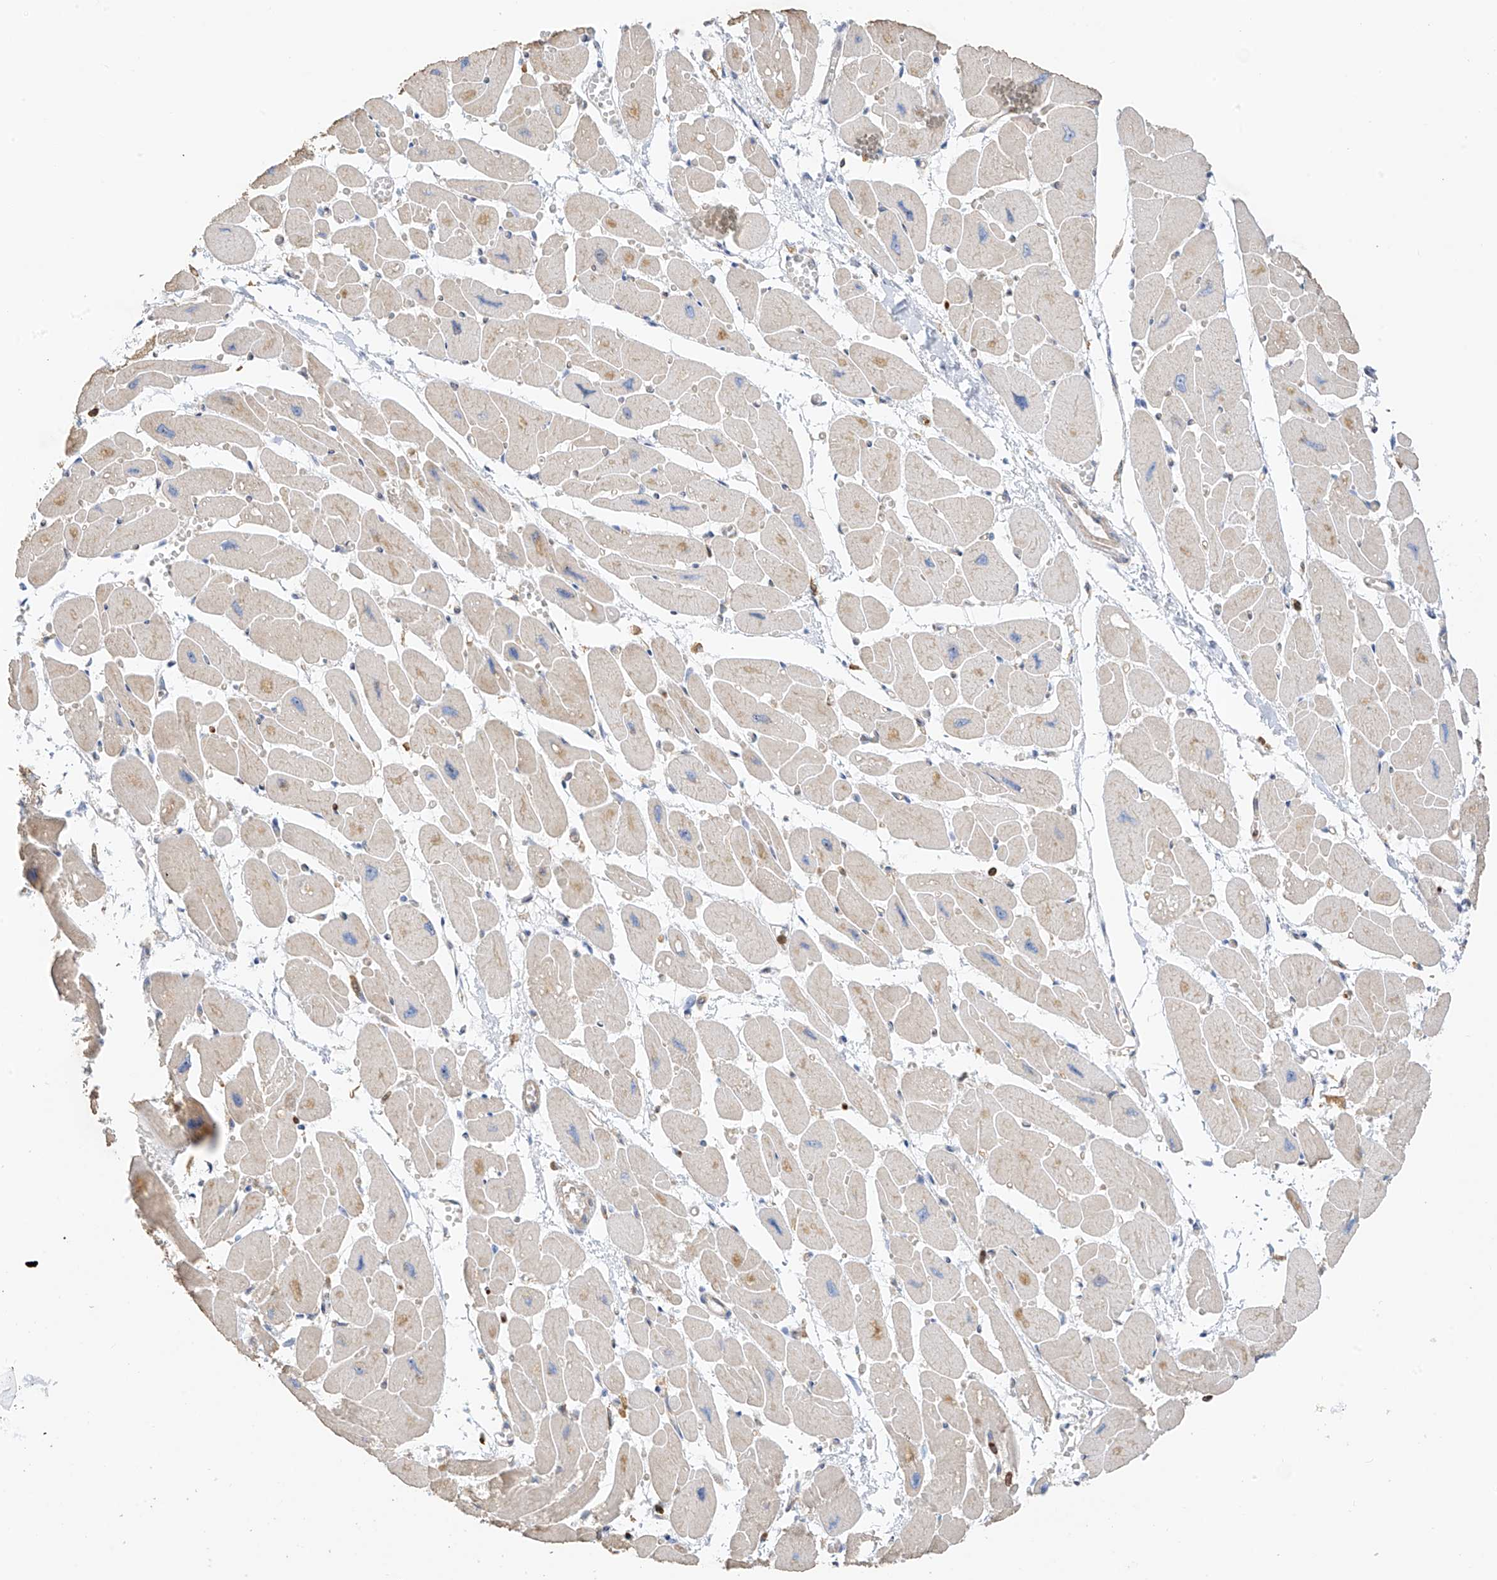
{"staining": {"intensity": "moderate", "quantity": "<25%", "location": "nuclear"}, "tissue": "heart muscle", "cell_type": "Cardiomyocytes", "image_type": "normal", "snomed": [{"axis": "morphology", "description": "Normal tissue, NOS"}, {"axis": "topography", "description": "Heart"}], "caption": "IHC photomicrograph of benign human heart muscle stained for a protein (brown), which shows low levels of moderate nuclear expression in approximately <25% of cardiomyocytes.", "gene": "ARHGAP25", "patient": {"sex": "female", "age": 54}}